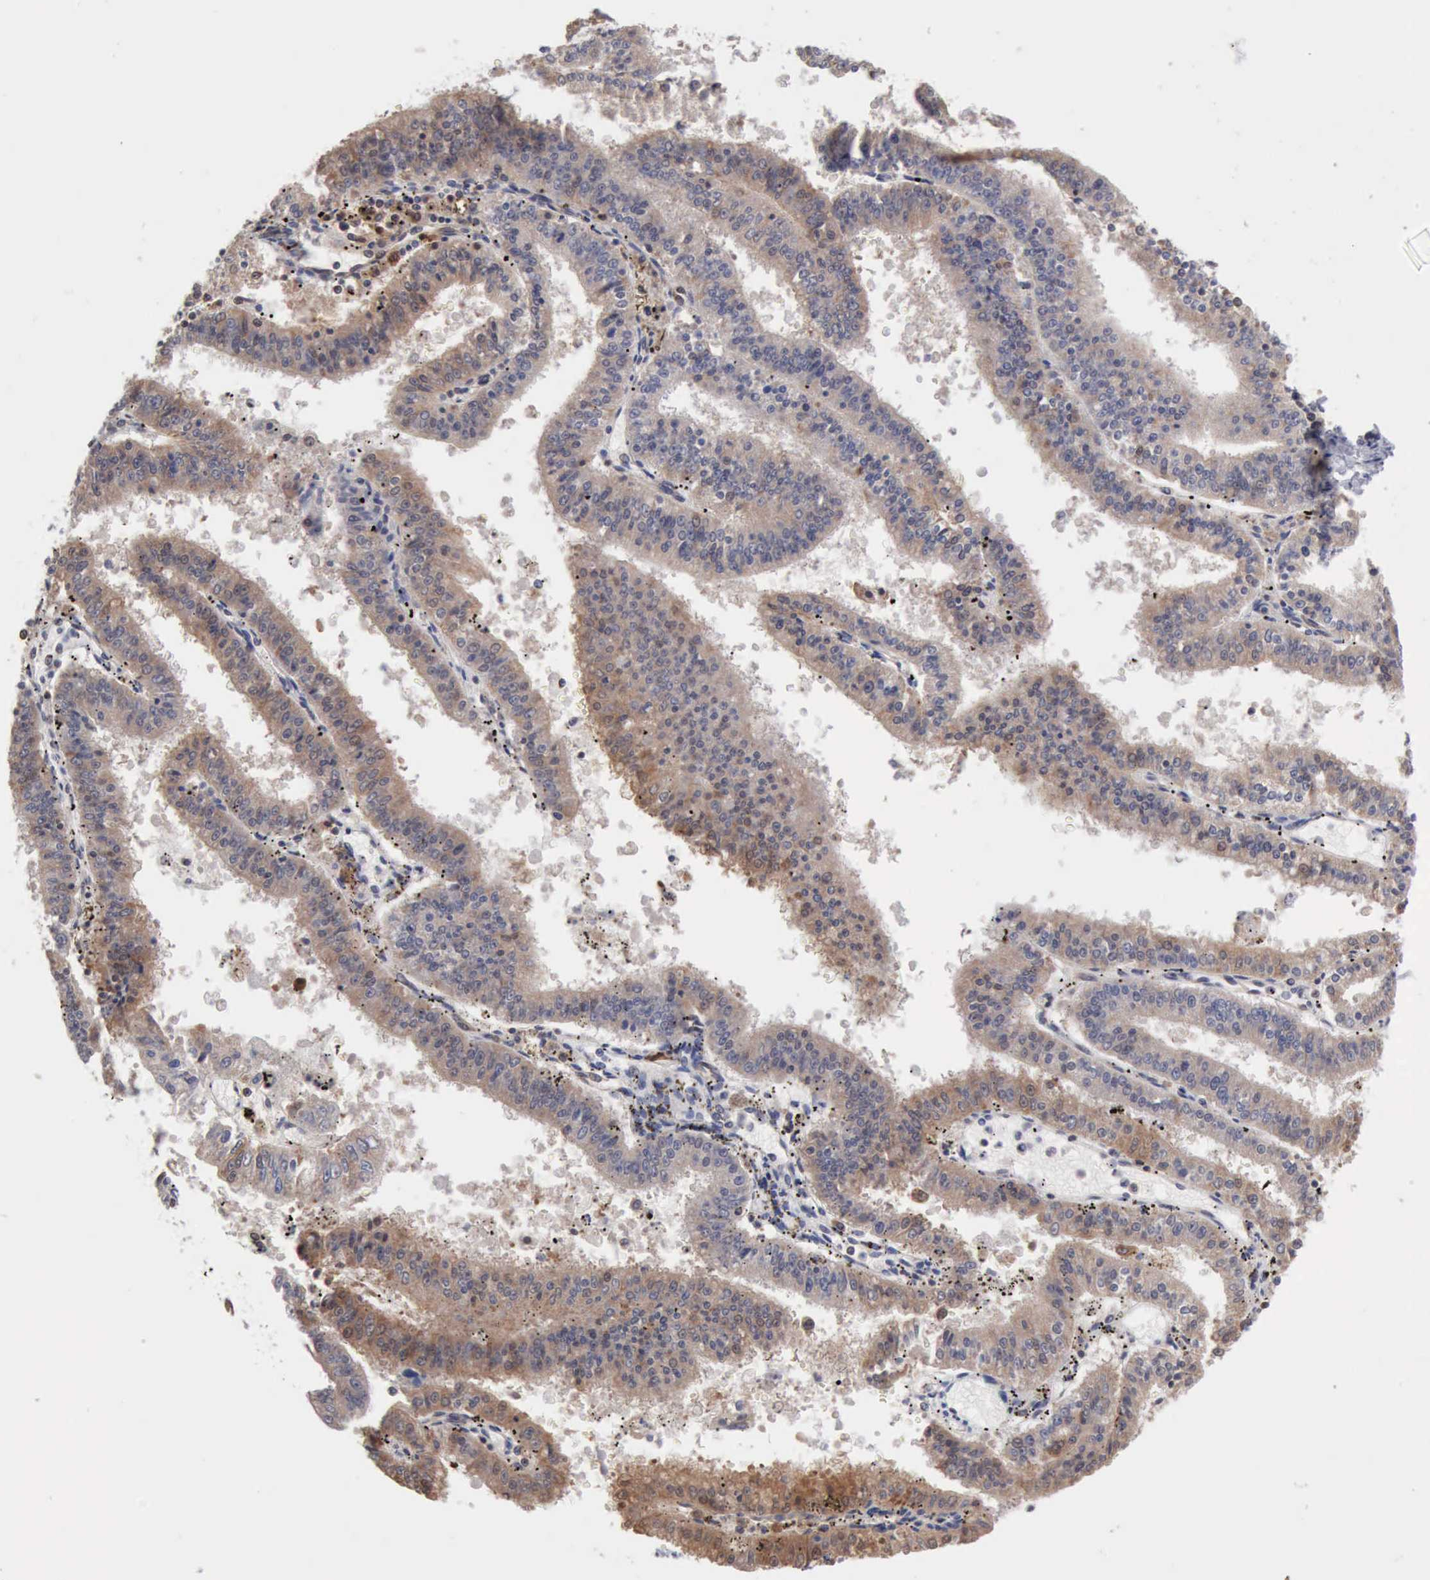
{"staining": {"intensity": "moderate", "quantity": ">75%", "location": "cytoplasmic/membranous"}, "tissue": "endometrial cancer", "cell_type": "Tumor cells", "image_type": "cancer", "snomed": [{"axis": "morphology", "description": "Adenocarcinoma, NOS"}, {"axis": "topography", "description": "Endometrium"}], "caption": "Moderate cytoplasmic/membranous expression for a protein is appreciated in about >75% of tumor cells of endometrial adenocarcinoma using immunohistochemistry.", "gene": "APOL2", "patient": {"sex": "female", "age": 66}}